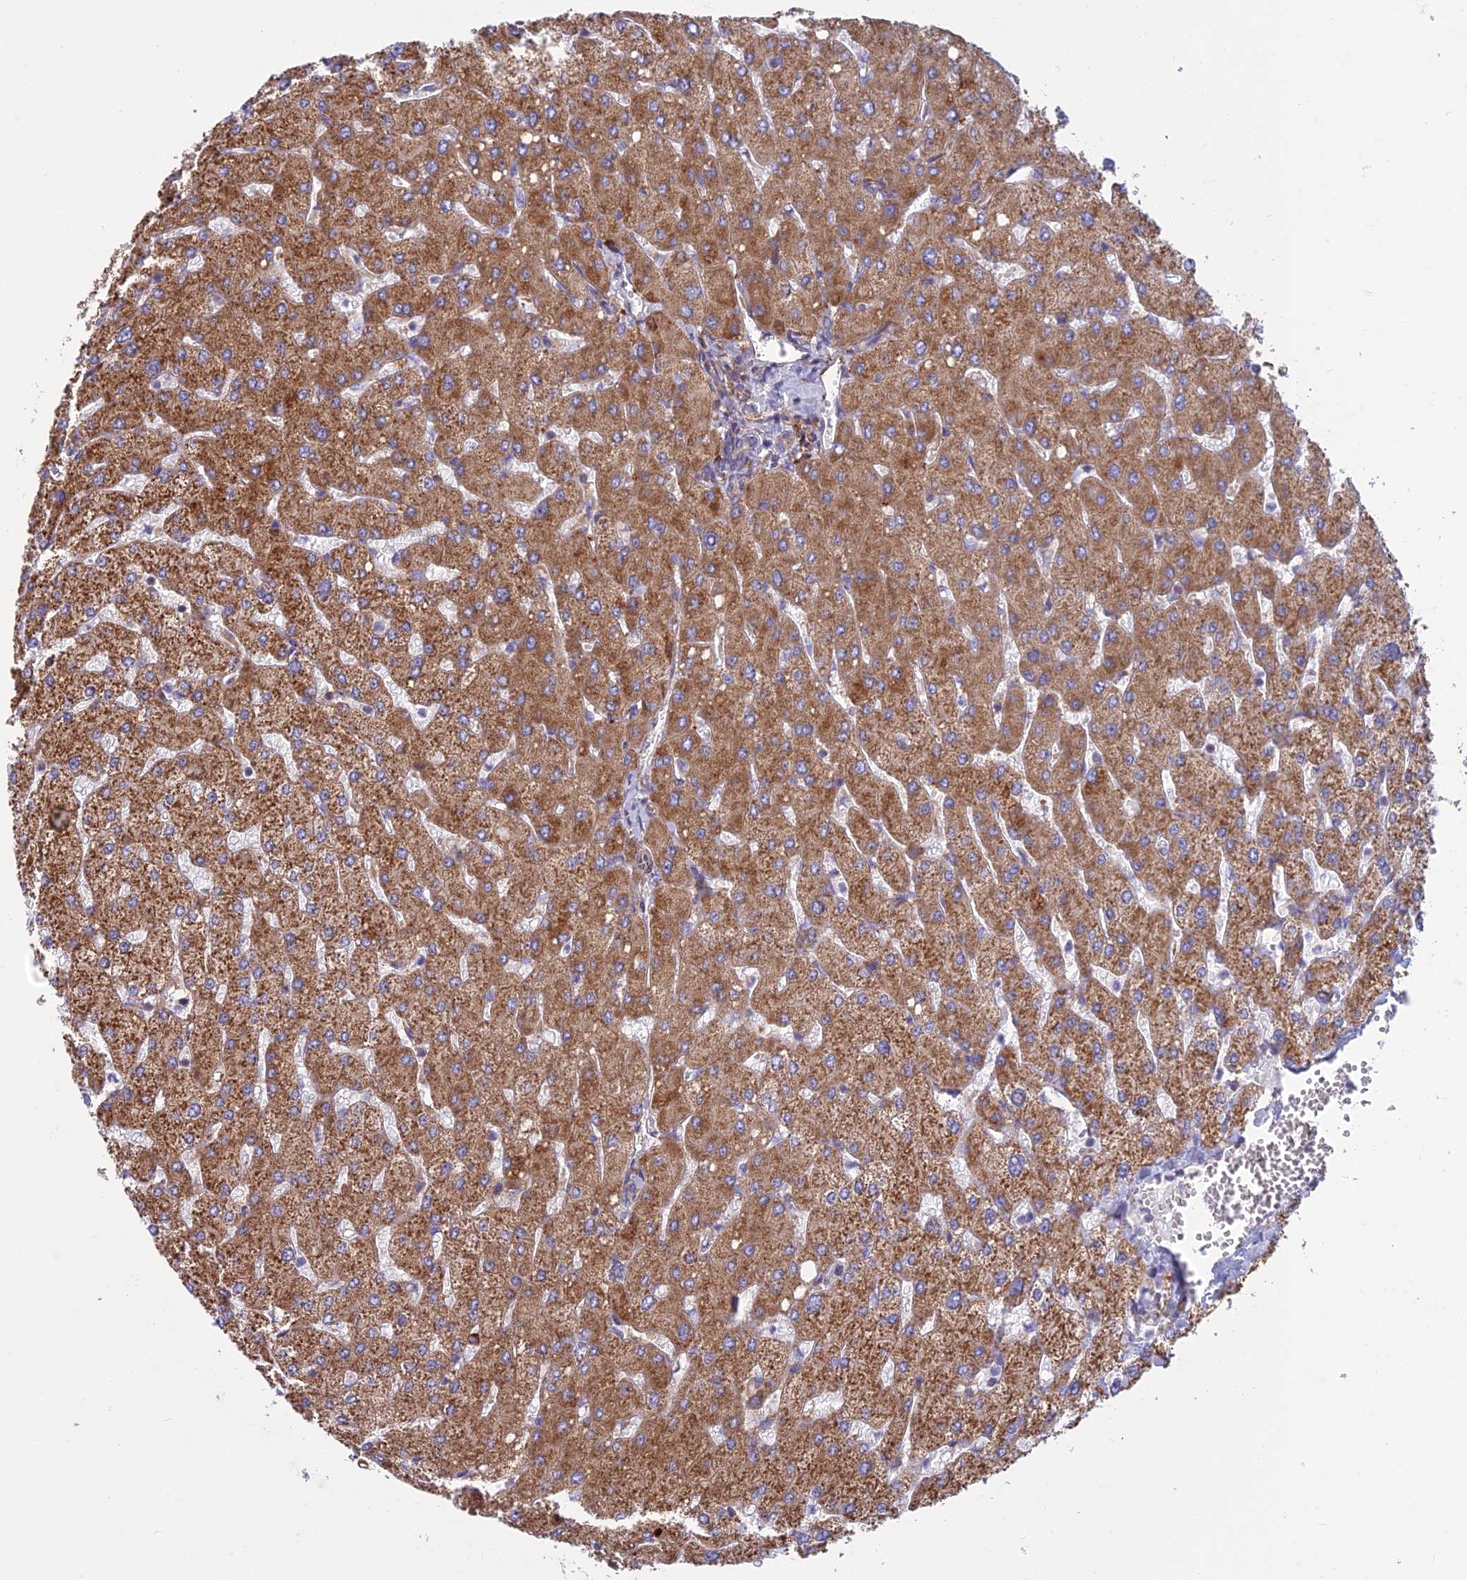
{"staining": {"intensity": "weak", "quantity": "<25%", "location": "cytoplasmic/membranous"}, "tissue": "liver", "cell_type": "Cholangiocytes", "image_type": "normal", "snomed": [{"axis": "morphology", "description": "Normal tissue, NOS"}, {"axis": "topography", "description": "Liver"}], "caption": "DAB immunohistochemical staining of normal human liver reveals no significant expression in cholangiocytes.", "gene": "RPL17", "patient": {"sex": "male", "age": 55}}